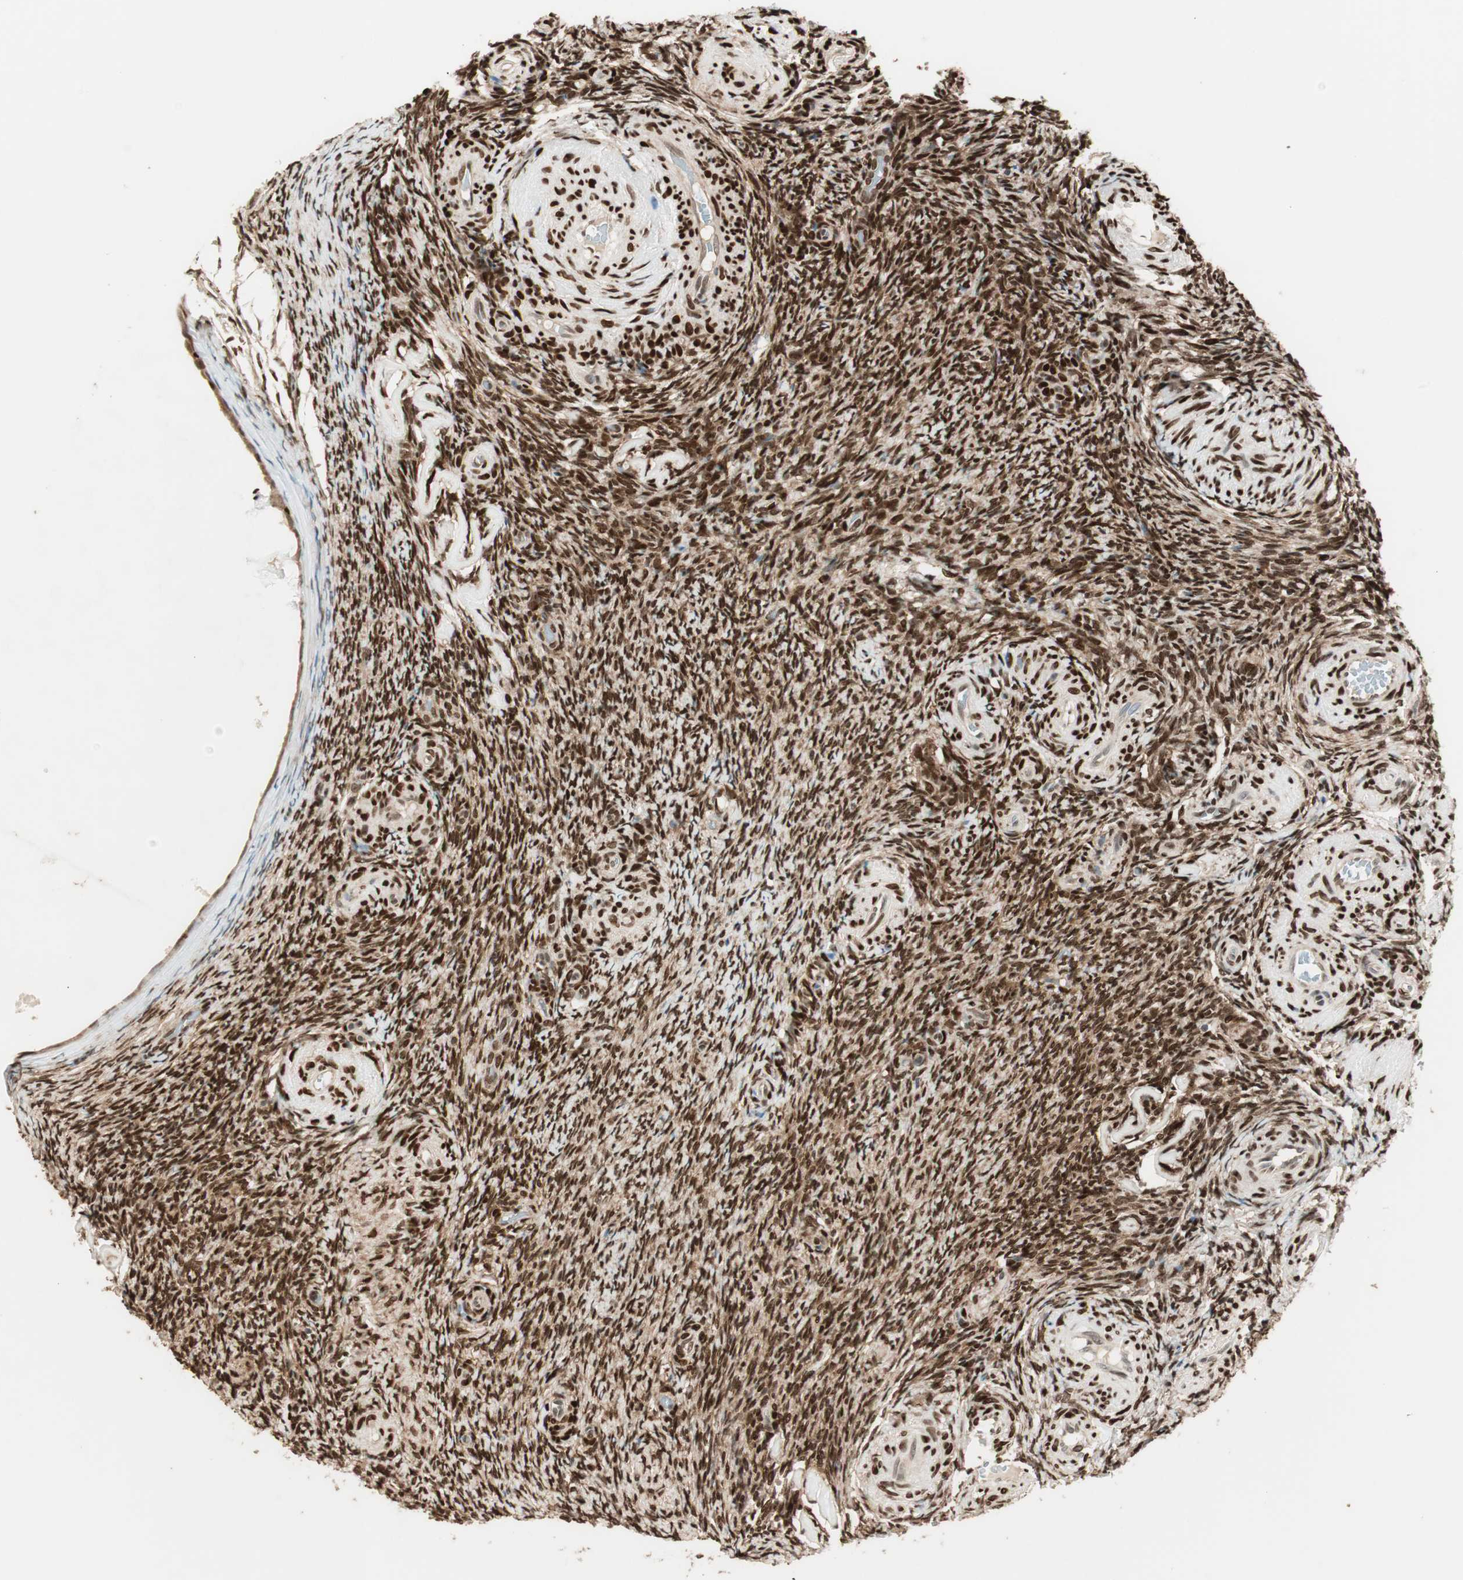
{"staining": {"intensity": "strong", "quantity": ">75%", "location": "cytoplasmic/membranous,nuclear"}, "tissue": "ovary", "cell_type": "Ovarian stroma cells", "image_type": "normal", "snomed": [{"axis": "morphology", "description": "Normal tissue, NOS"}, {"axis": "topography", "description": "Ovary"}], "caption": "This image displays IHC staining of unremarkable human ovary, with high strong cytoplasmic/membranous,nuclear positivity in approximately >75% of ovarian stroma cells.", "gene": "BIN1", "patient": {"sex": "female", "age": 60}}